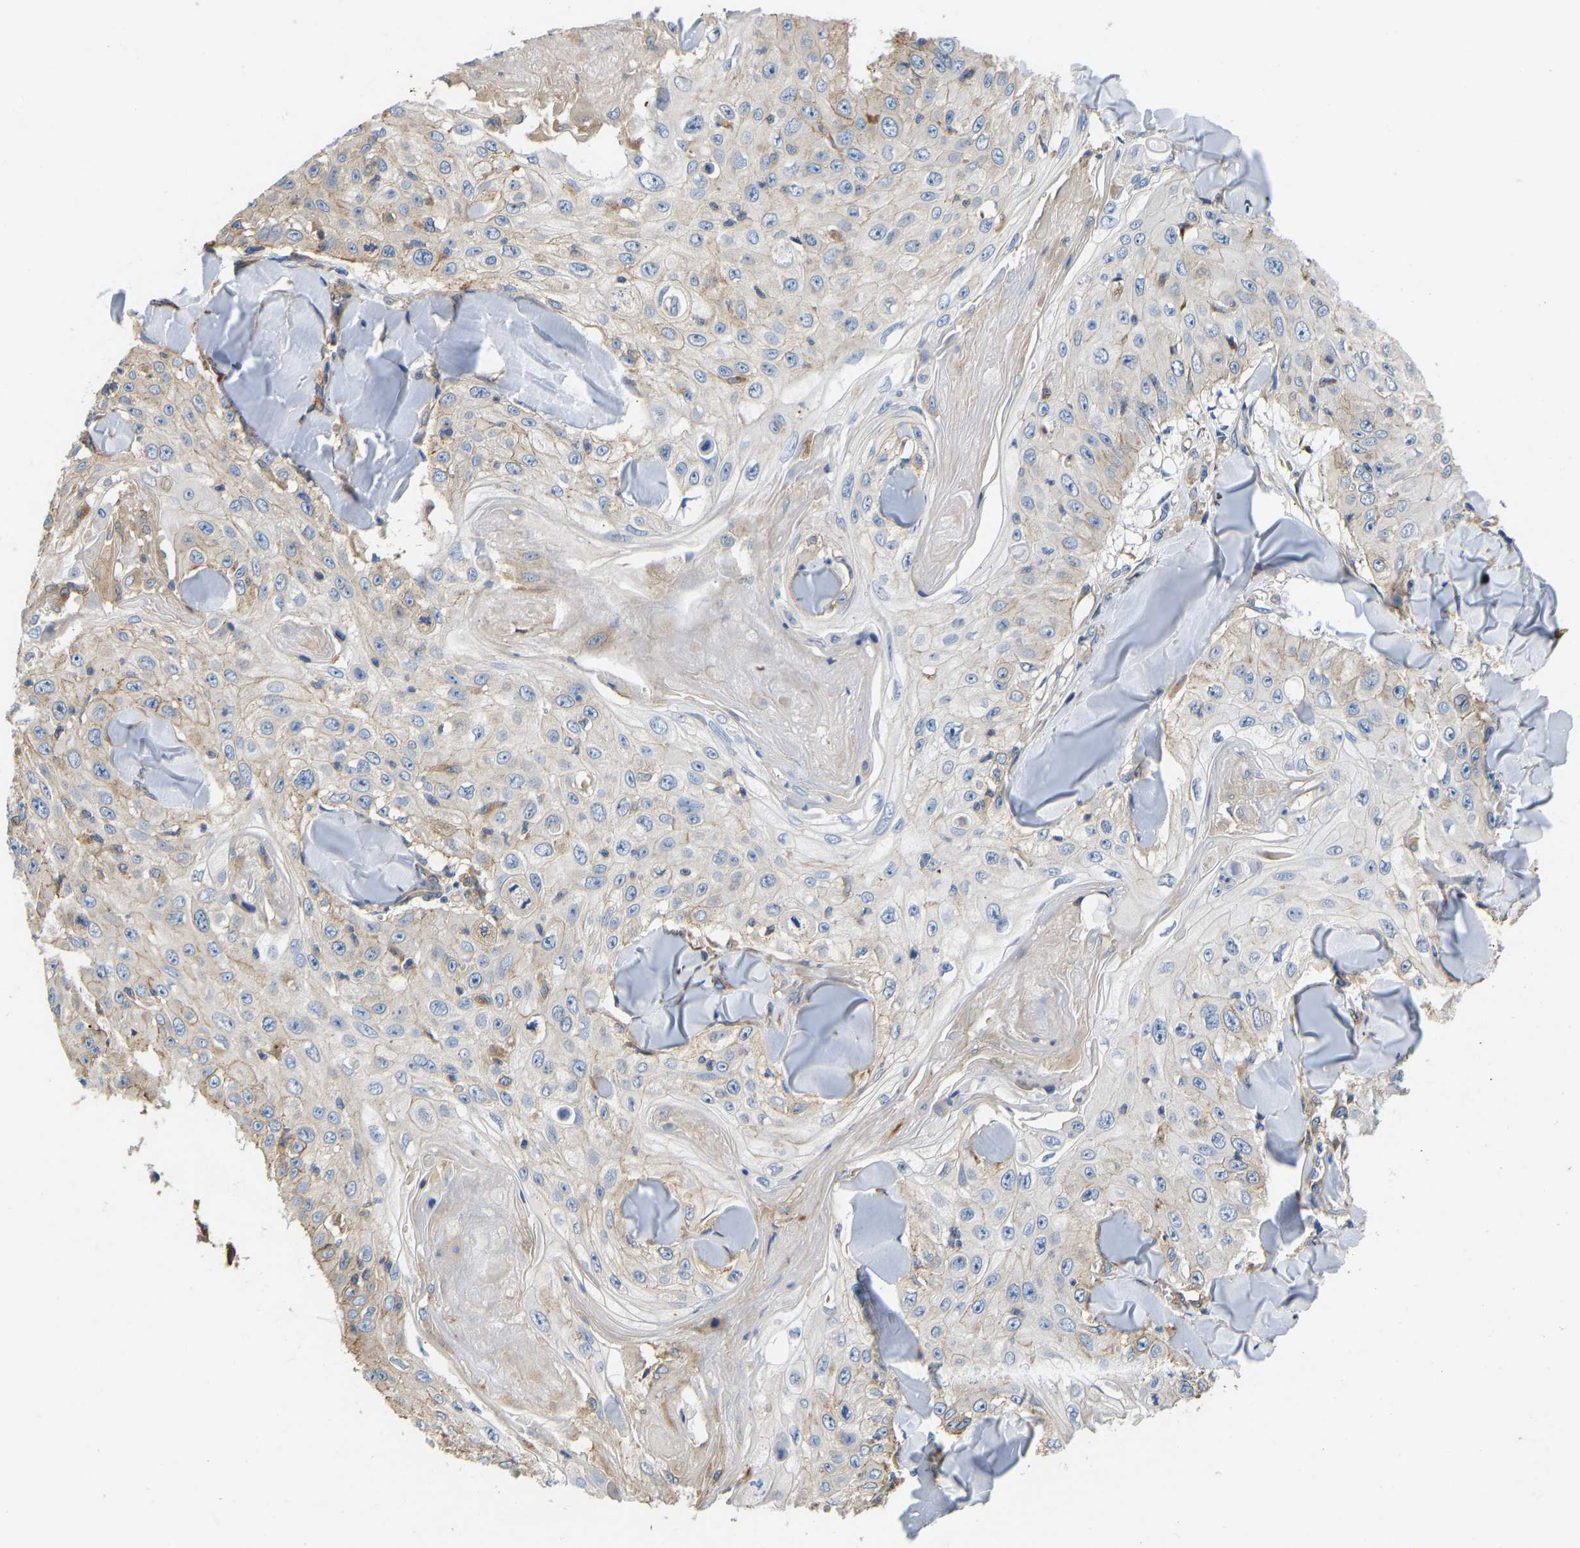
{"staining": {"intensity": "weak", "quantity": "<25%", "location": "cytoplasmic/membranous"}, "tissue": "skin cancer", "cell_type": "Tumor cells", "image_type": "cancer", "snomed": [{"axis": "morphology", "description": "Squamous cell carcinoma, NOS"}, {"axis": "topography", "description": "Skin"}], "caption": "An image of skin squamous cell carcinoma stained for a protein reveals no brown staining in tumor cells.", "gene": "ELMO2", "patient": {"sex": "male", "age": 86}}